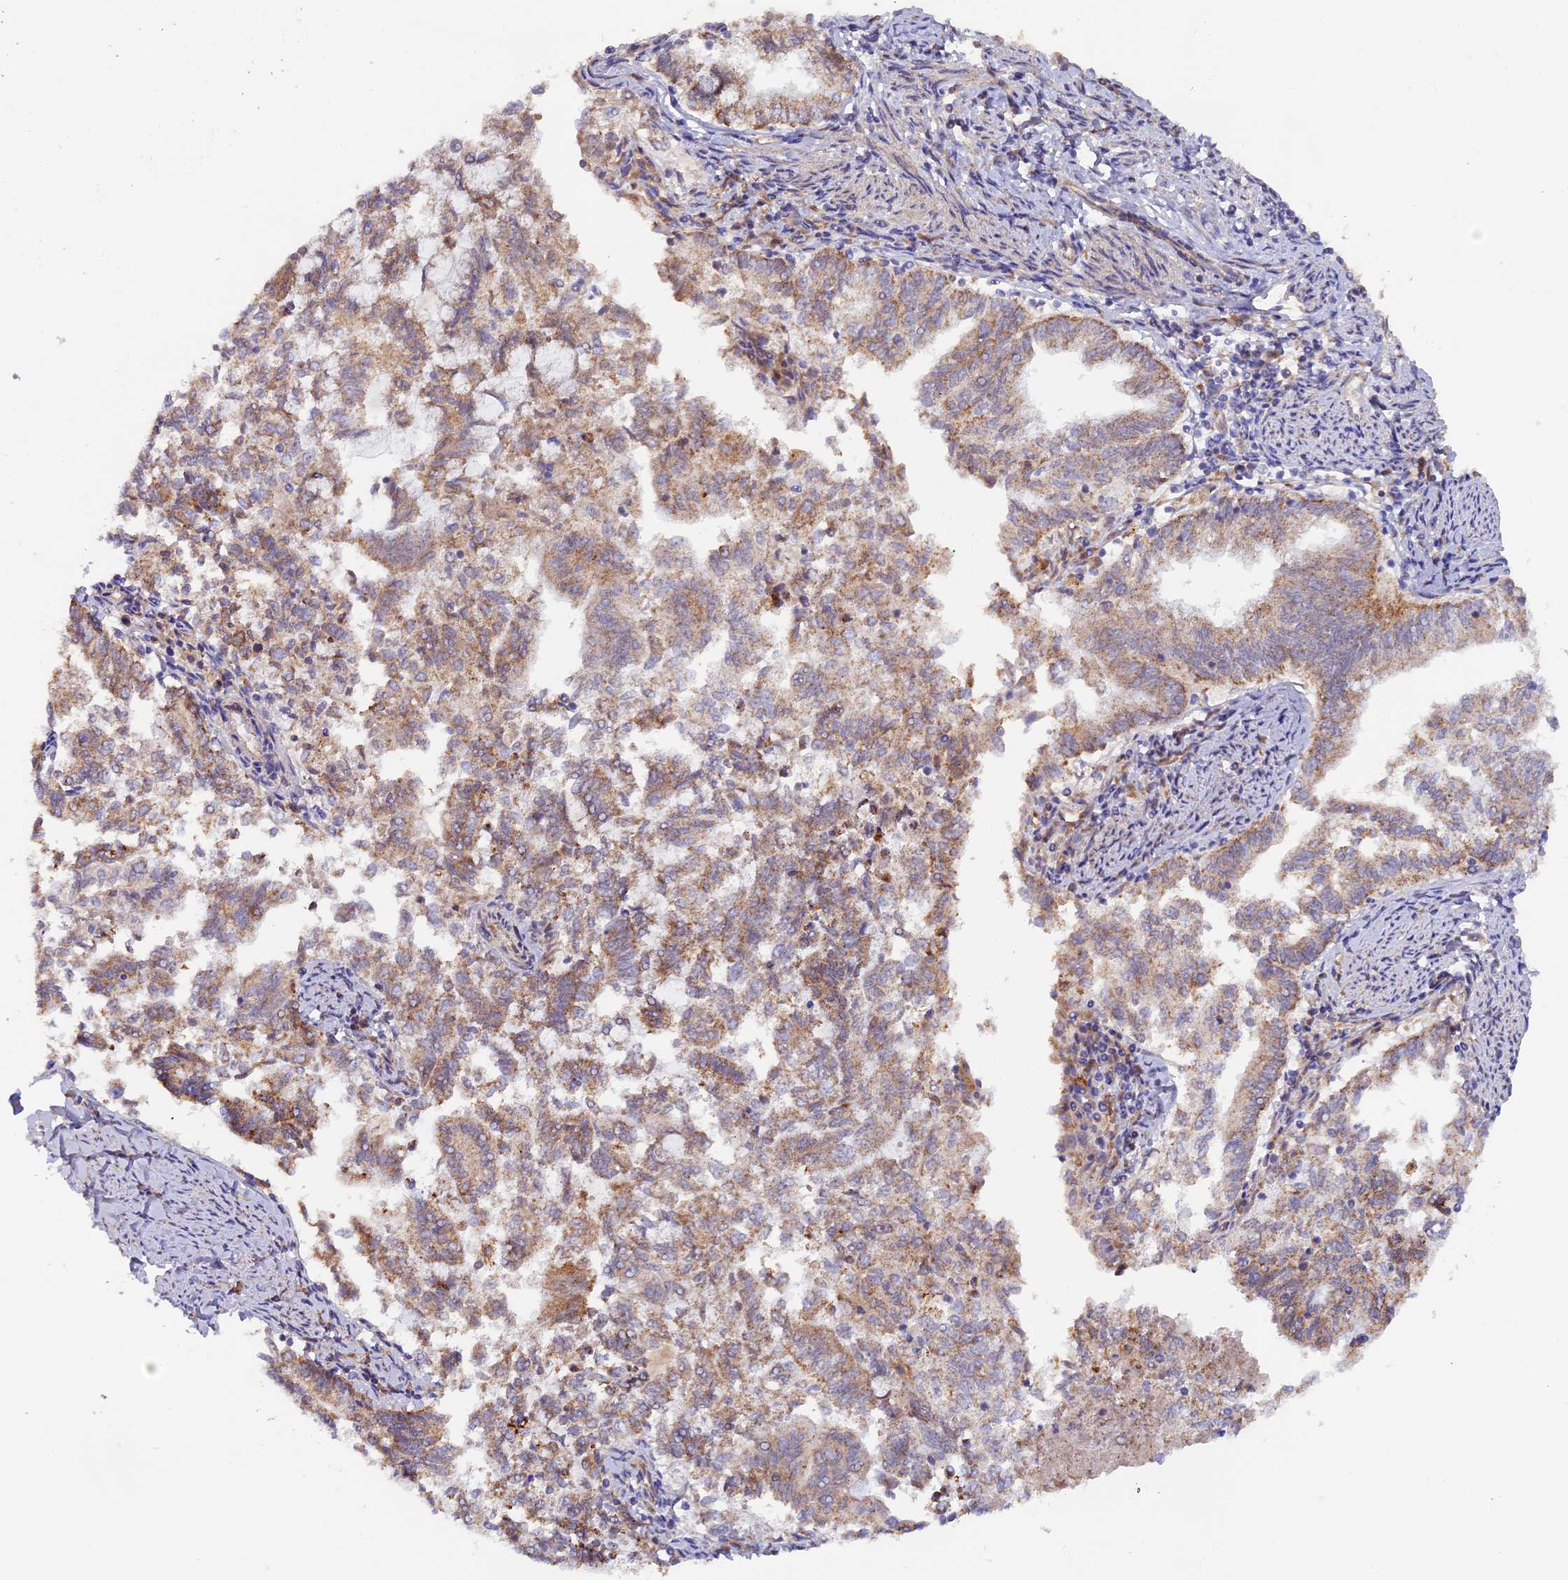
{"staining": {"intensity": "moderate", "quantity": ">75%", "location": "cytoplasmic/membranous"}, "tissue": "endometrial cancer", "cell_type": "Tumor cells", "image_type": "cancer", "snomed": [{"axis": "morphology", "description": "Adenocarcinoma, NOS"}, {"axis": "topography", "description": "Endometrium"}], "caption": "Tumor cells display medium levels of moderate cytoplasmic/membranous expression in approximately >75% of cells in human endometrial cancer.", "gene": "DUS3L", "patient": {"sex": "female", "age": 79}}